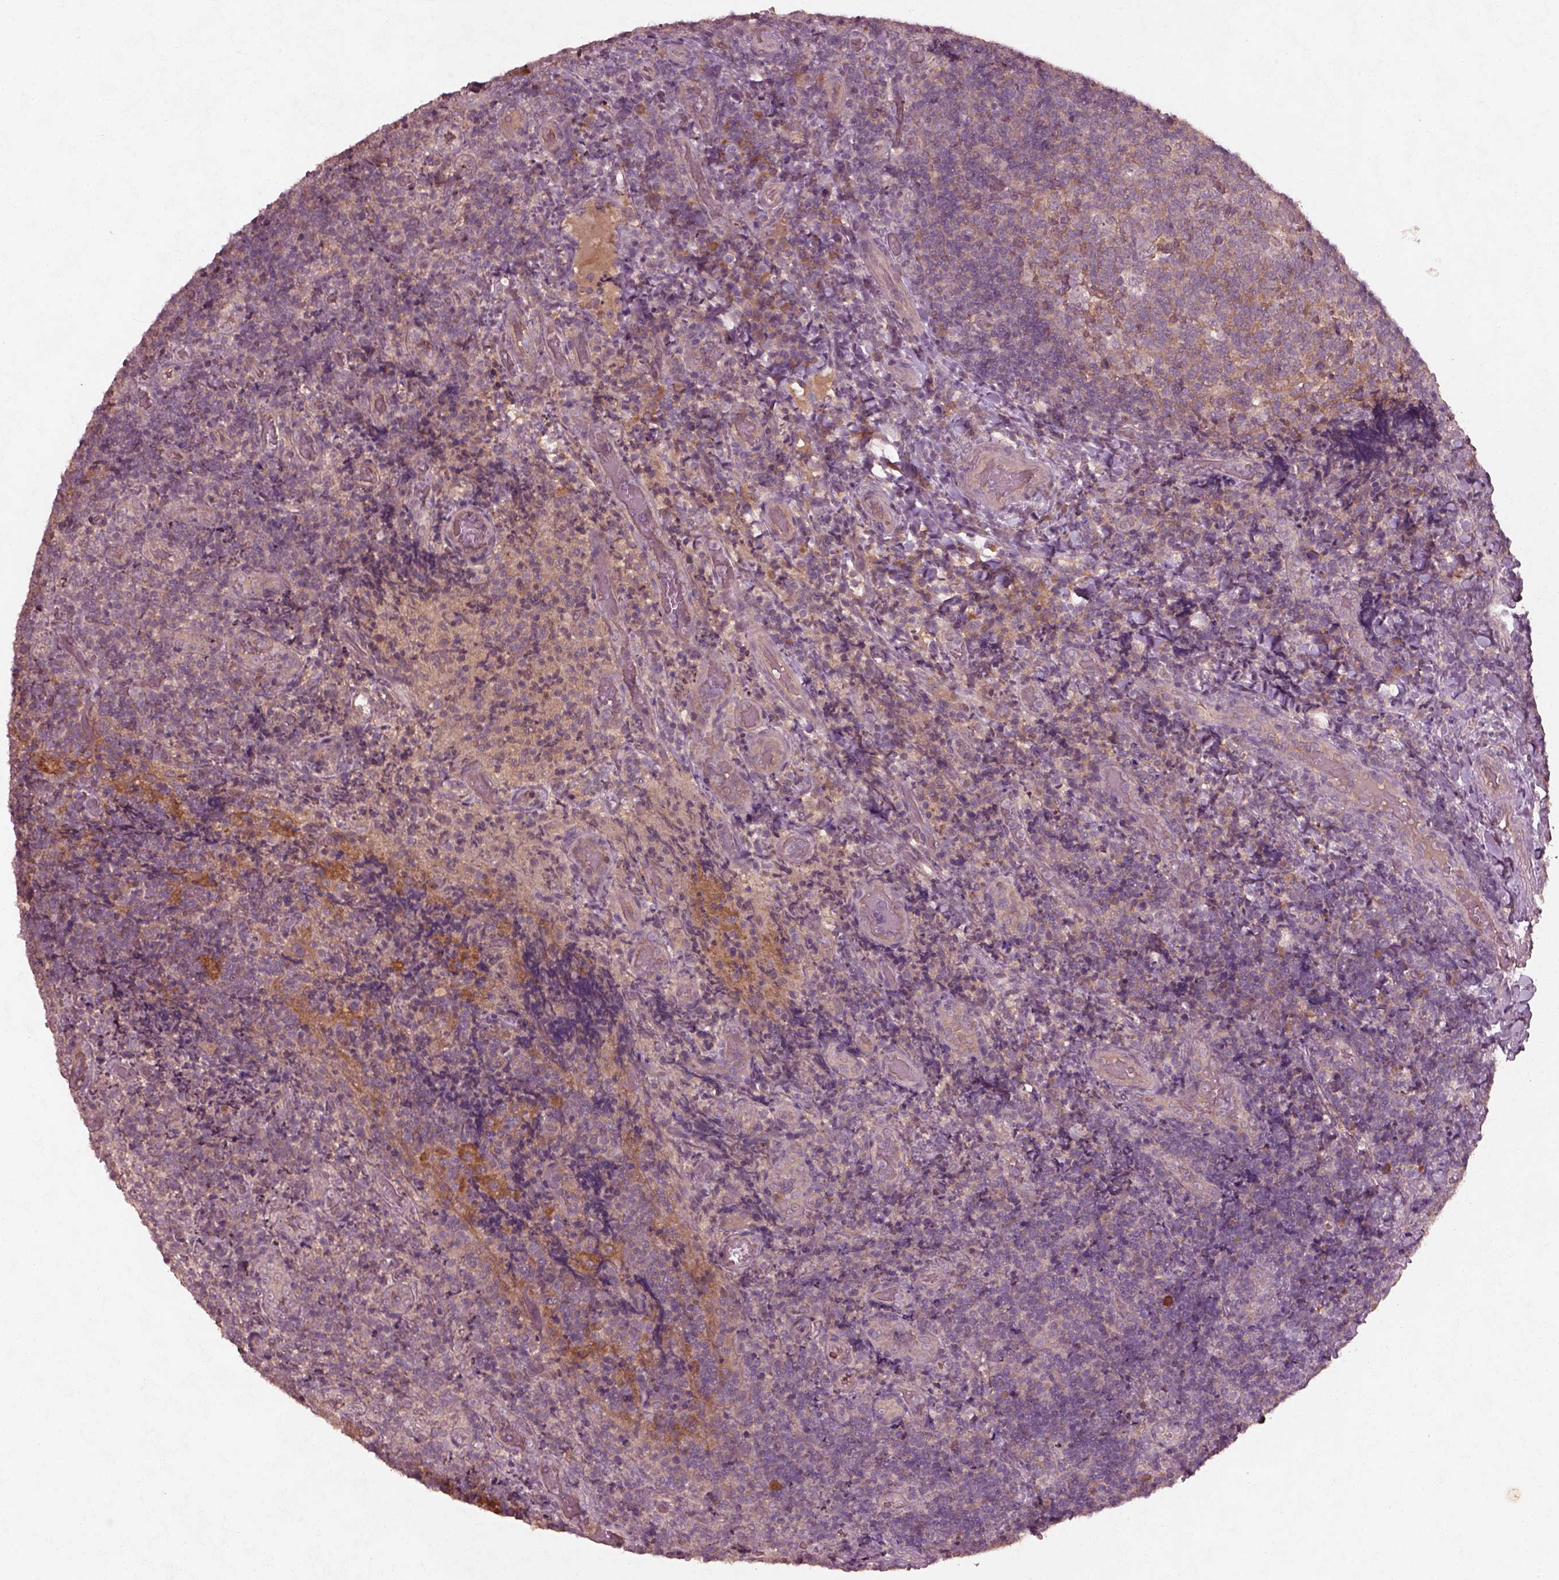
{"staining": {"intensity": "moderate", "quantity": ">75%", "location": "cytoplasmic/membranous"}, "tissue": "tonsil", "cell_type": "Germinal center cells", "image_type": "normal", "snomed": [{"axis": "morphology", "description": "Normal tissue, NOS"}, {"axis": "topography", "description": "Tonsil"}], "caption": "A photomicrograph showing moderate cytoplasmic/membranous staining in about >75% of germinal center cells in normal tonsil, as visualized by brown immunohistochemical staining.", "gene": "FAM234A", "patient": {"sex": "male", "age": 17}}